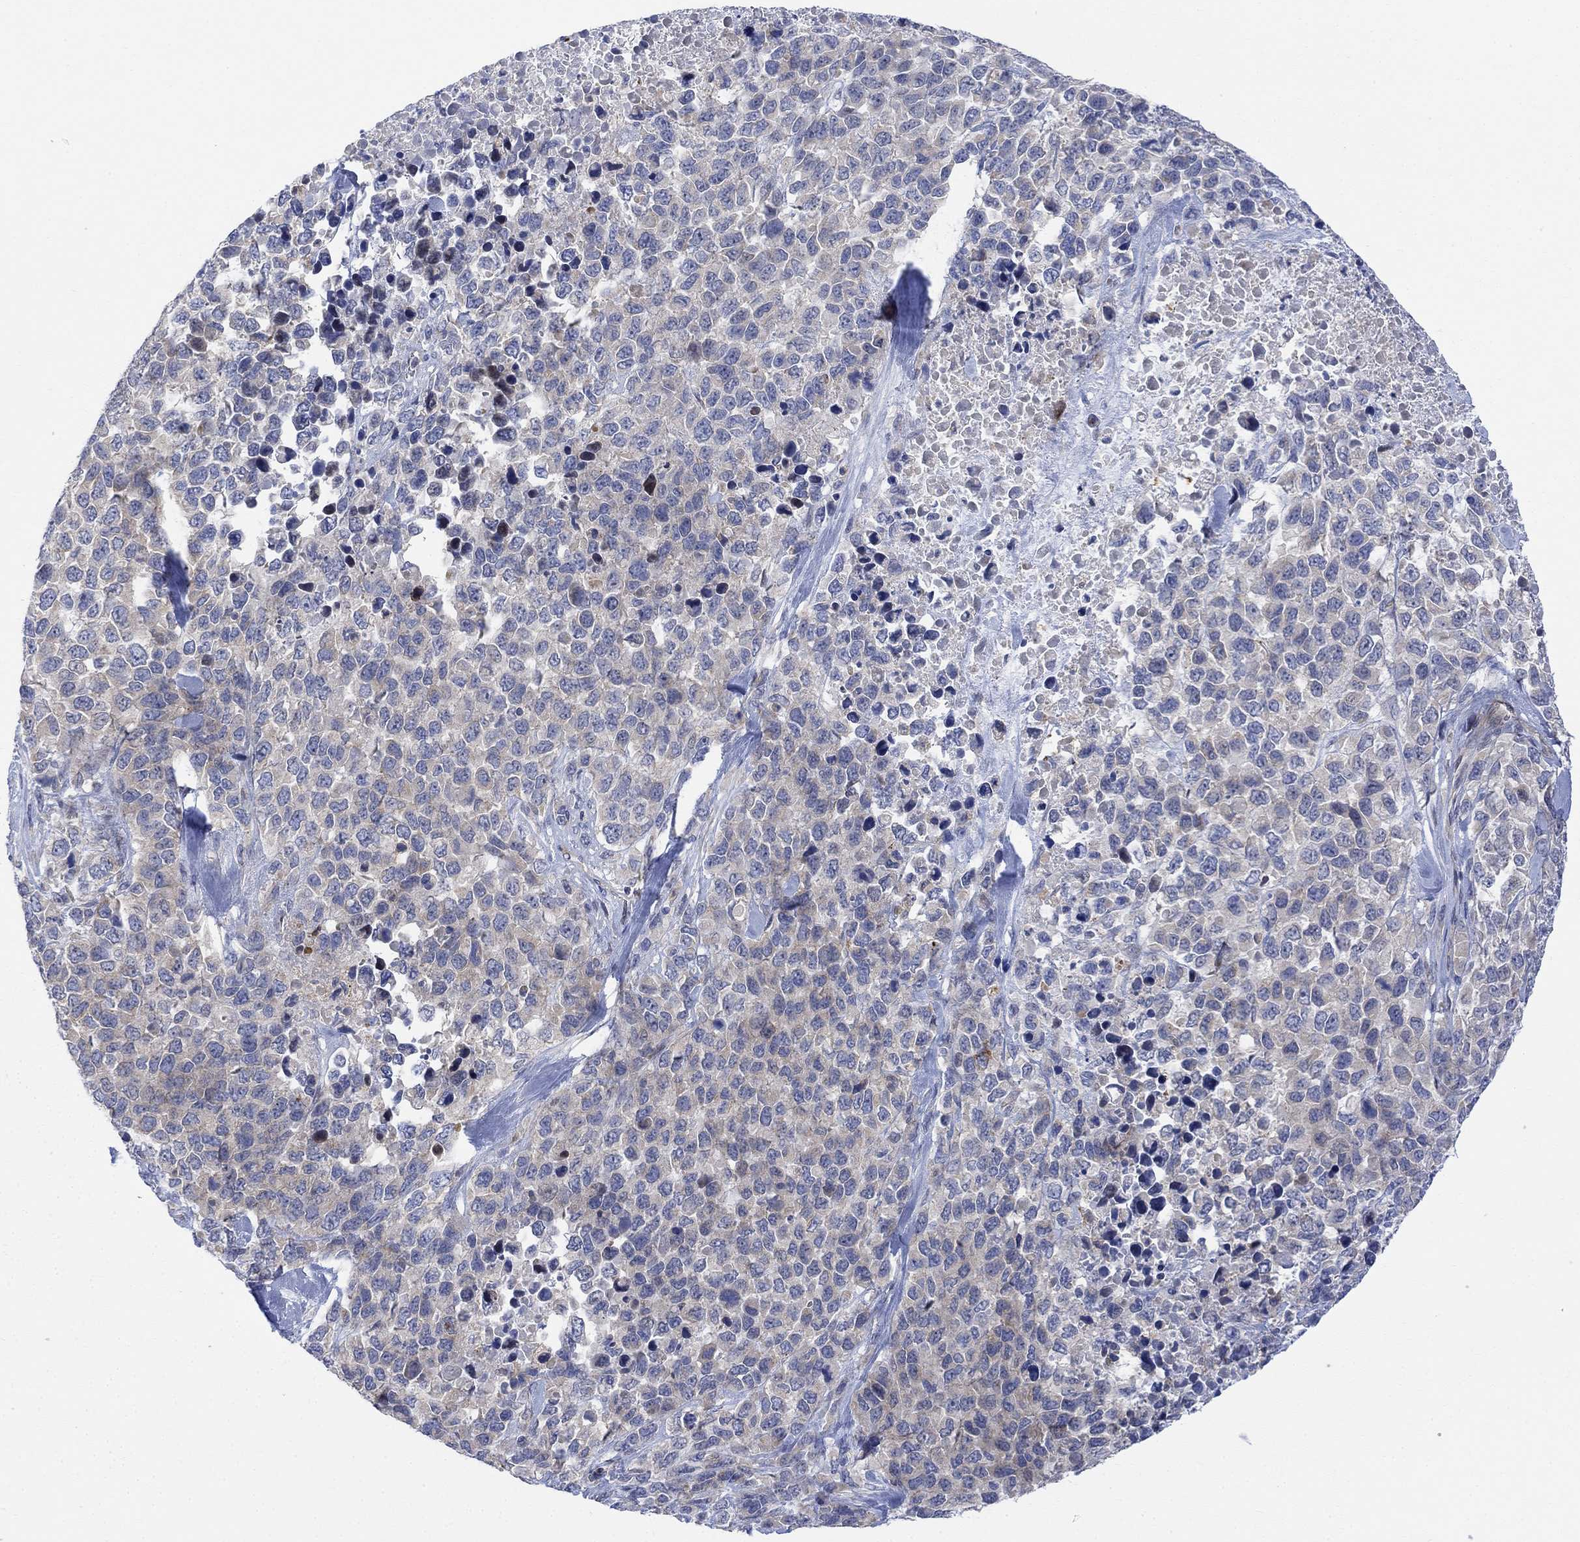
{"staining": {"intensity": "negative", "quantity": "none", "location": "none"}, "tissue": "melanoma", "cell_type": "Tumor cells", "image_type": "cancer", "snomed": [{"axis": "morphology", "description": "Malignant melanoma, Metastatic site"}, {"axis": "topography", "description": "Skin"}], "caption": "An immunohistochemistry (IHC) image of malignant melanoma (metastatic site) is shown. There is no staining in tumor cells of malignant melanoma (metastatic site).", "gene": "ARSK", "patient": {"sex": "male", "age": 84}}